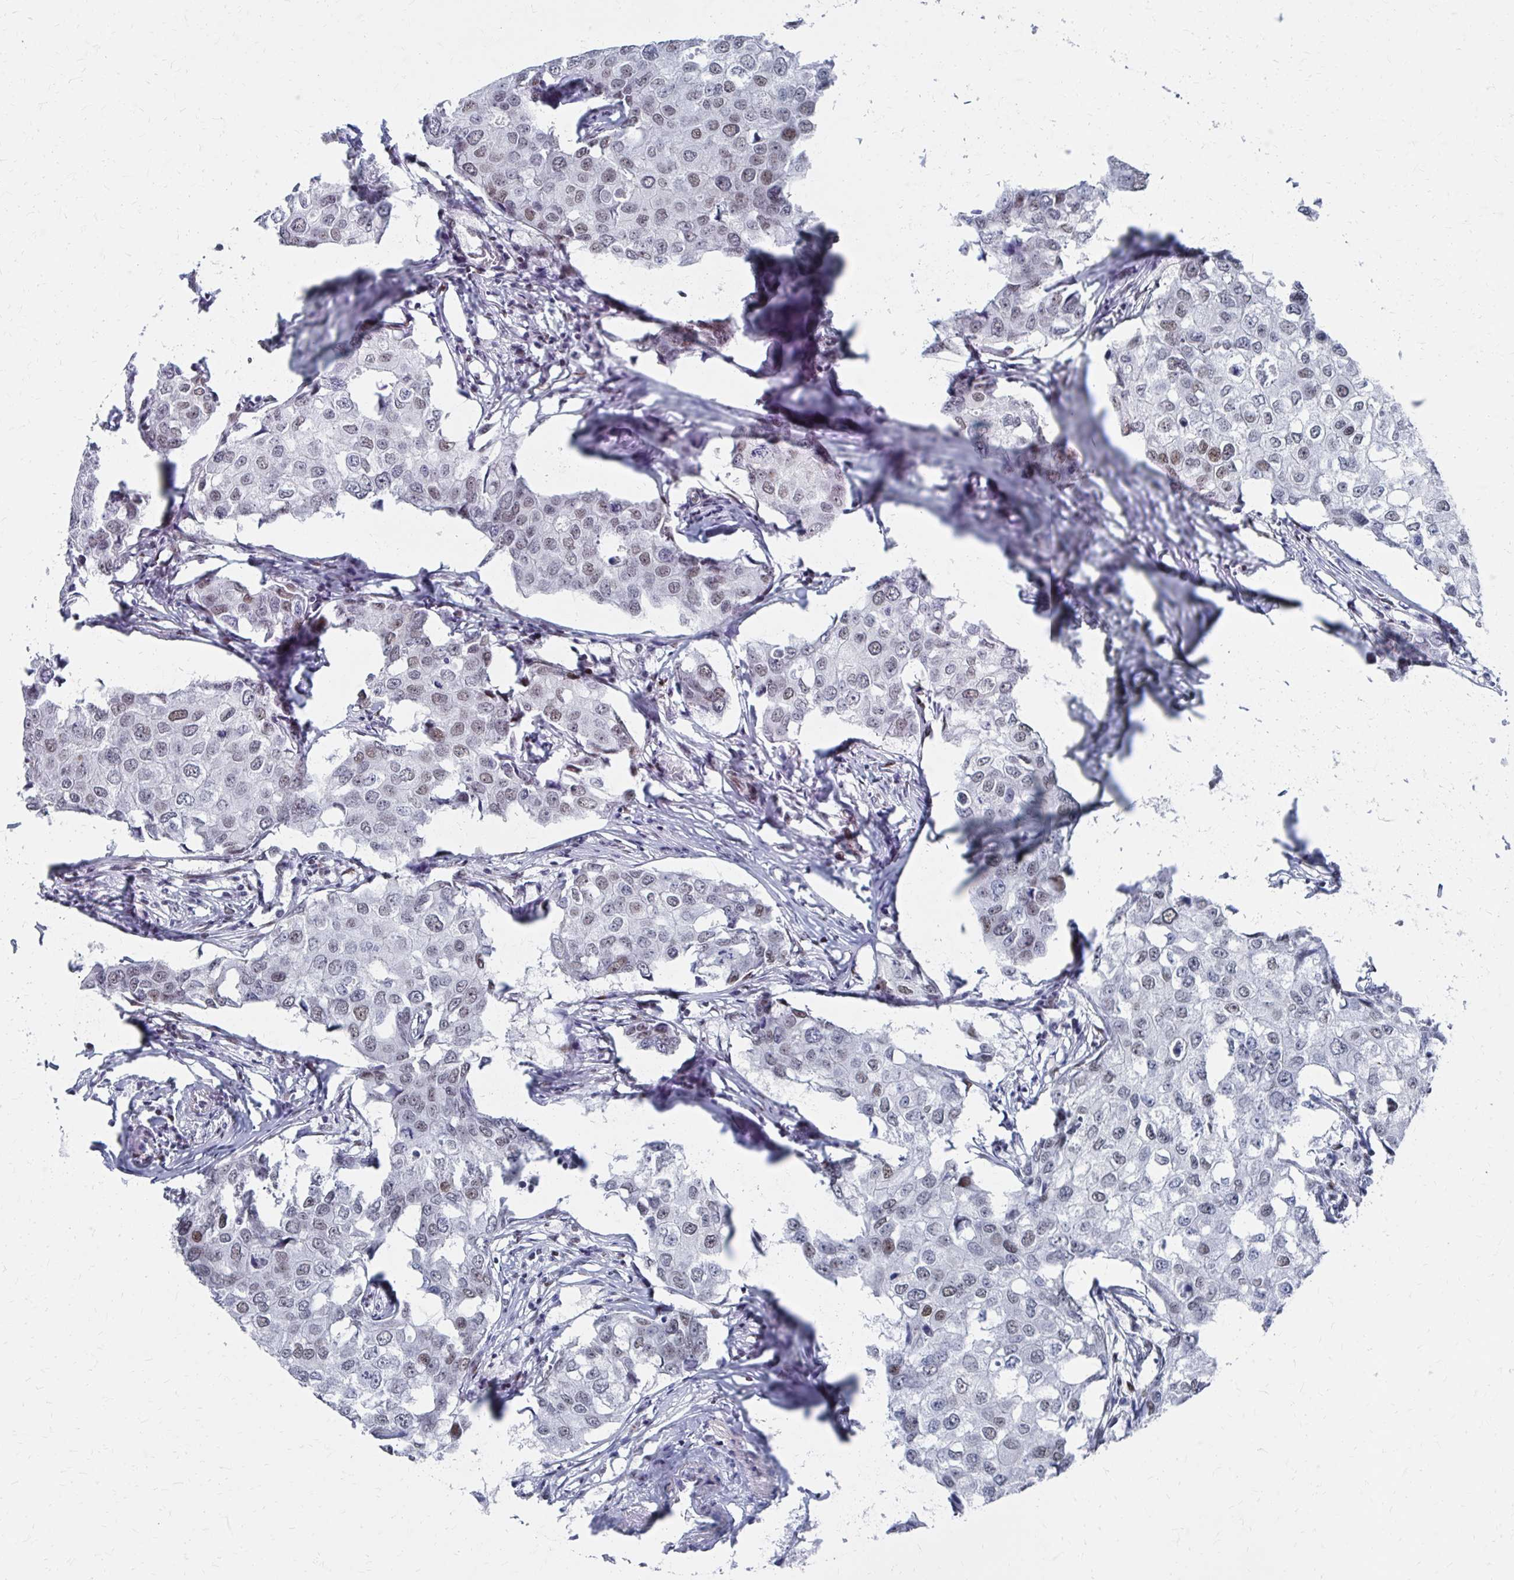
{"staining": {"intensity": "weak", "quantity": ">75%", "location": "nuclear"}, "tissue": "breast cancer", "cell_type": "Tumor cells", "image_type": "cancer", "snomed": [{"axis": "morphology", "description": "Duct carcinoma"}, {"axis": "topography", "description": "Breast"}], "caption": "The micrograph shows a brown stain indicating the presence of a protein in the nuclear of tumor cells in breast cancer (intraductal carcinoma).", "gene": "CDIN1", "patient": {"sex": "female", "age": 27}}